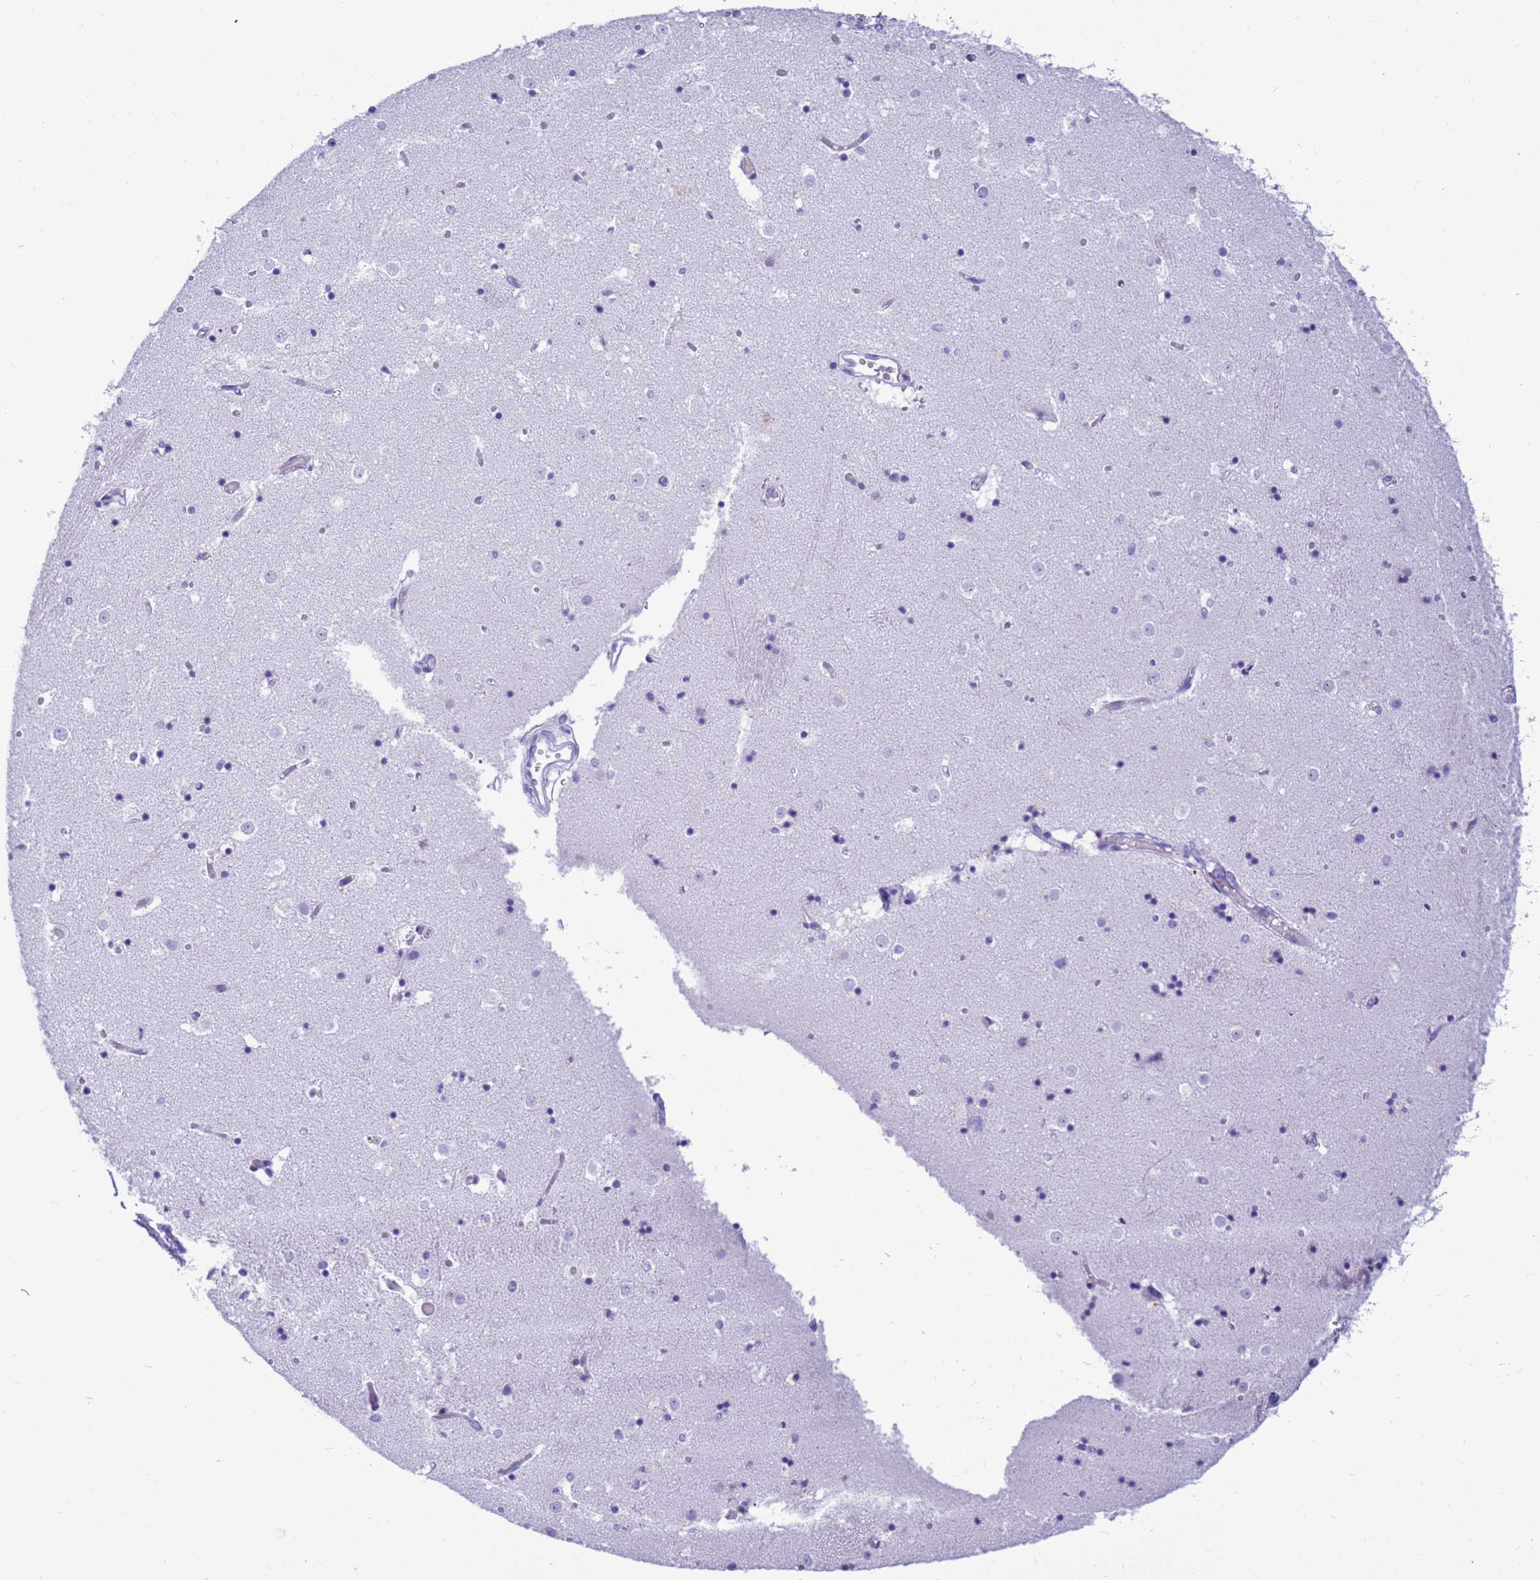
{"staining": {"intensity": "negative", "quantity": "none", "location": "none"}, "tissue": "caudate", "cell_type": "Glial cells", "image_type": "normal", "snomed": [{"axis": "morphology", "description": "Normal tissue, NOS"}, {"axis": "topography", "description": "Lateral ventricle wall"}], "caption": "High power microscopy histopathology image of an immunohistochemistry image of unremarkable caudate, revealing no significant expression in glial cells. (Stains: DAB immunohistochemistry (IHC) with hematoxylin counter stain, Microscopy: brightfield microscopy at high magnification).", "gene": "STATH", "patient": {"sex": "female", "age": 52}}